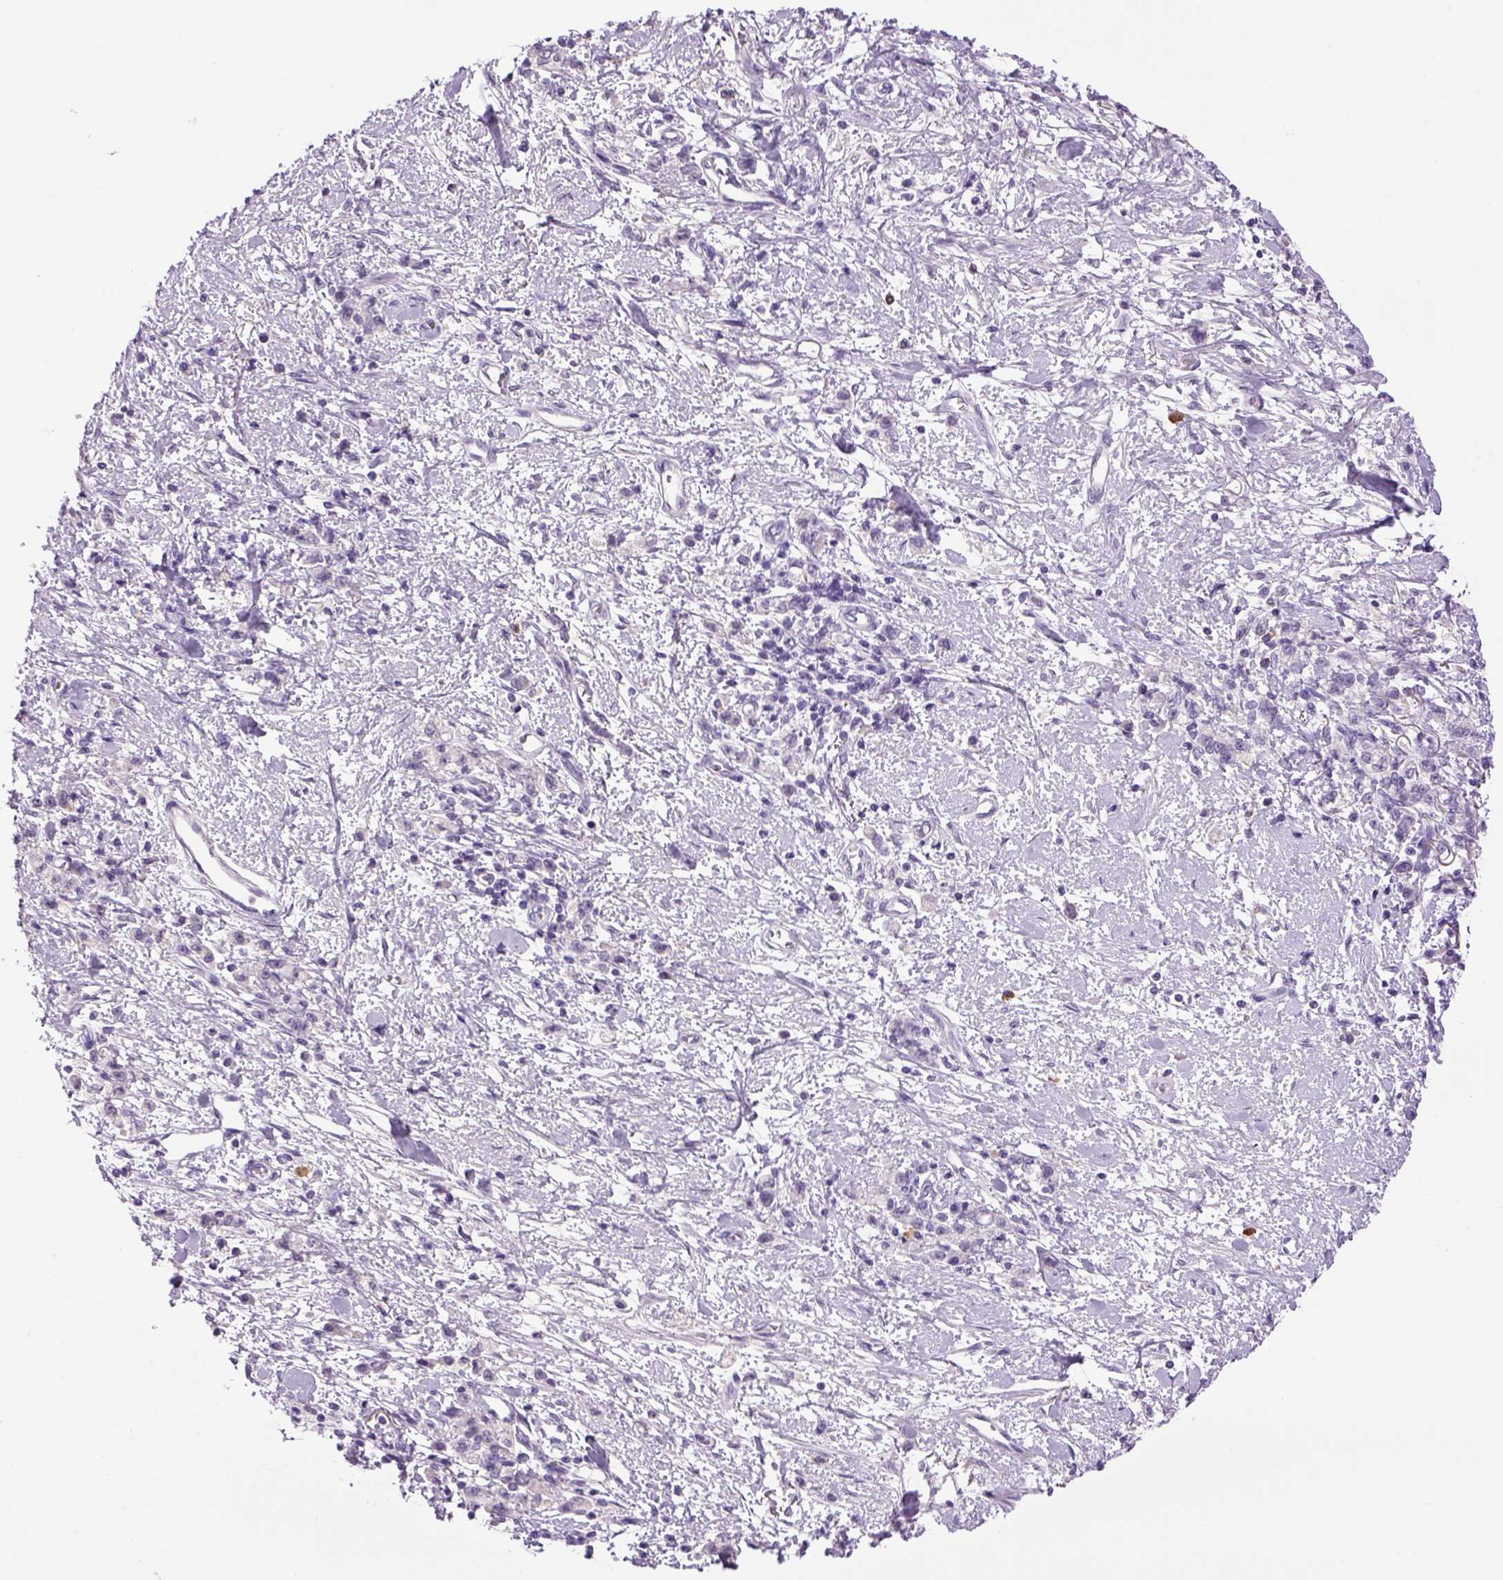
{"staining": {"intensity": "negative", "quantity": "none", "location": "none"}, "tissue": "stomach cancer", "cell_type": "Tumor cells", "image_type": "cancer", "snomed": [{"axis": "morphology", "description": "Adenocarcinoma, NOS"}, {"axis": "topography", "description": "Stomach"}], "caption": "Immunohistochemistry (IHC) photomicrograph of neoplastic tissue: stomach cancer stained with DAB demonstrates no significant protein staining in tumor cells.", "gene": "DBH", "patient": {"sex": "male", "age": 77}}